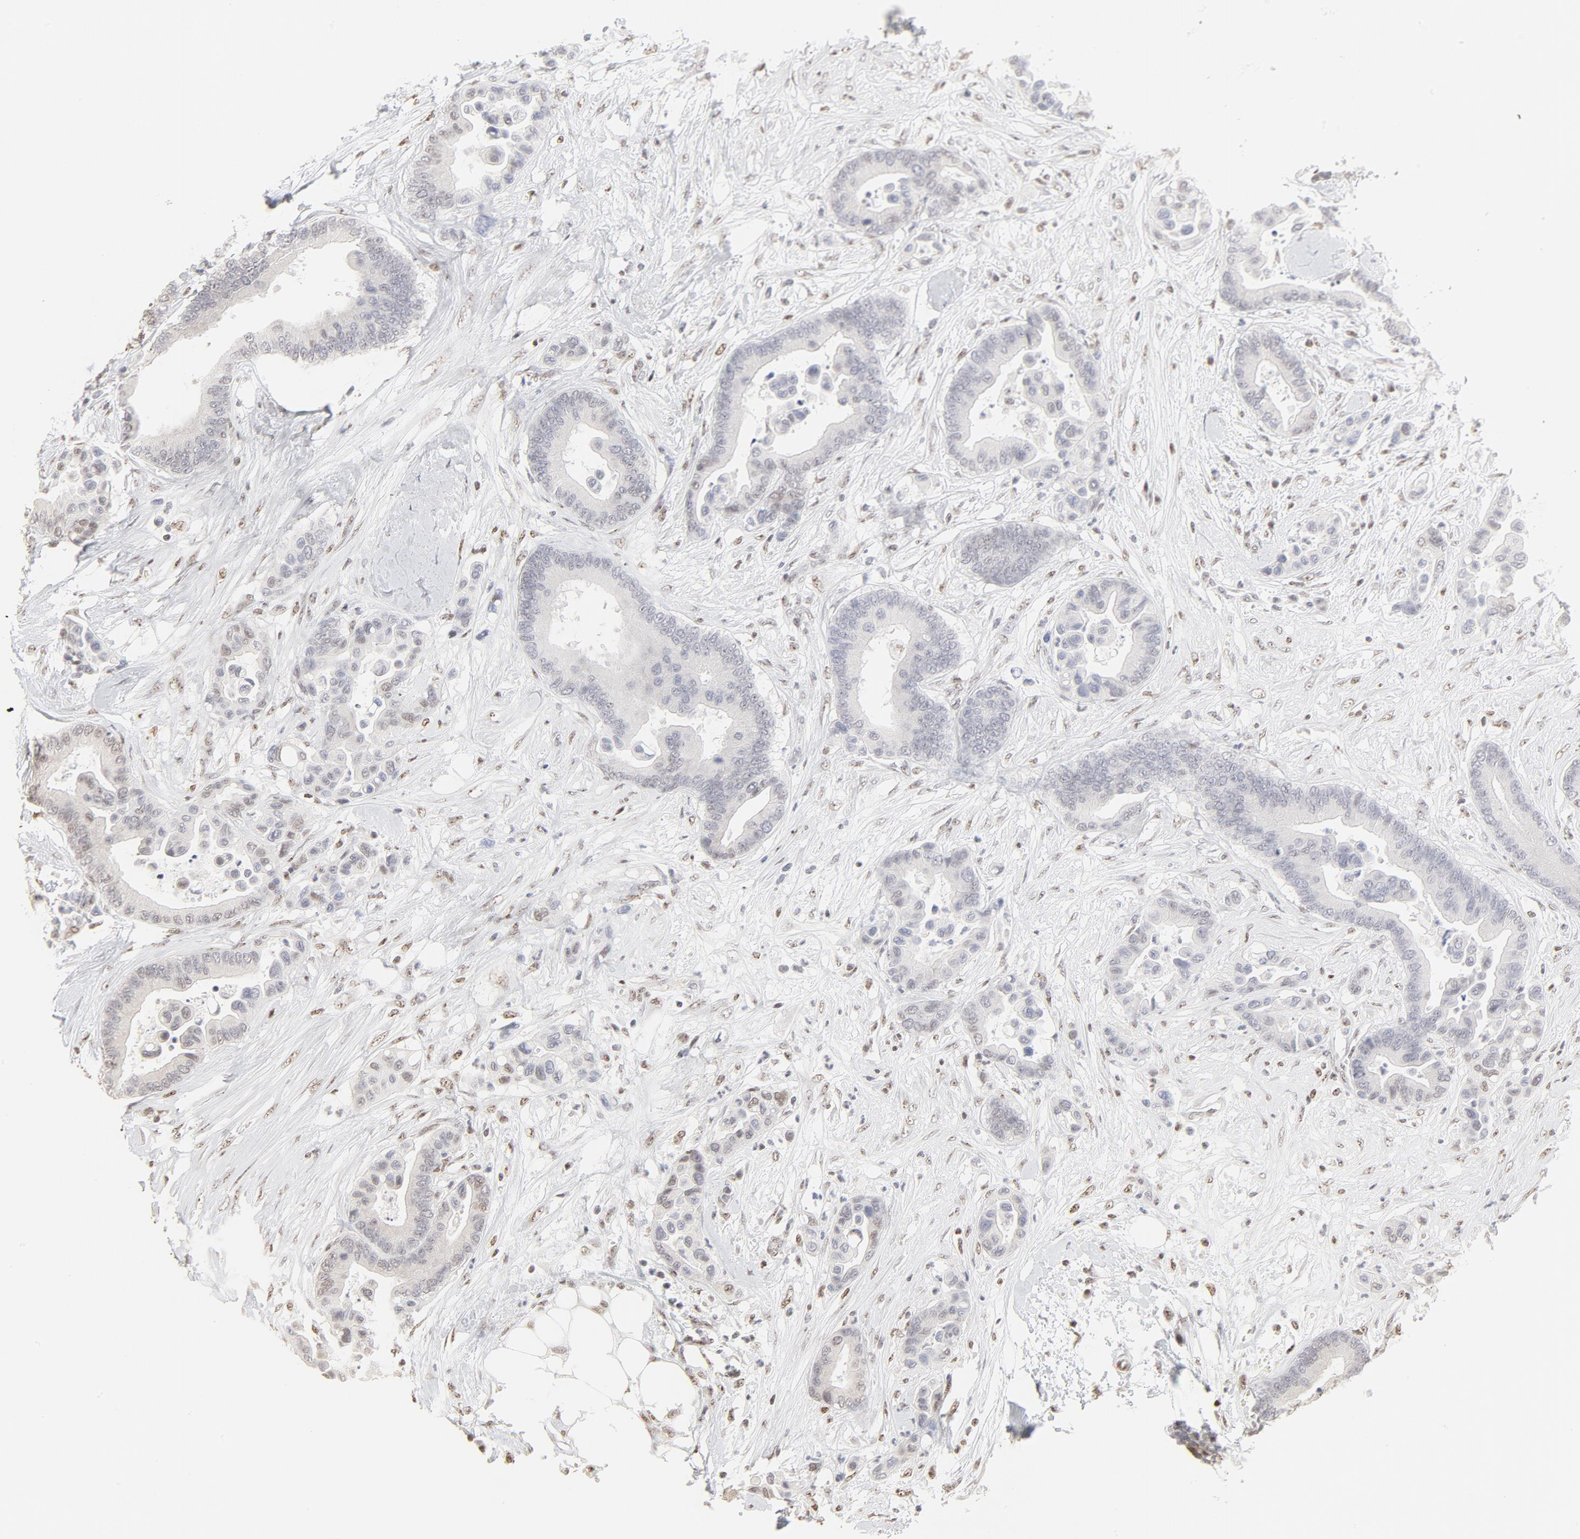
{"staining": {"intensity": "negative", "quantity": "none", "location": "none"}, "tissue": "colorectal cancer", "cell_type": "Tumor cells", "image_type": "cancer", "snomed": [{"axis": "morphology", "description": "Adenocarcinoma, NOS"}, {"axis": "topography", "description": "Colon"}], "caption": "Image shows no significant protein expression in tumor cells of colorectal cancer.", "gene": "NFIL3", "patient": {"sex": "male", "age": 82}}